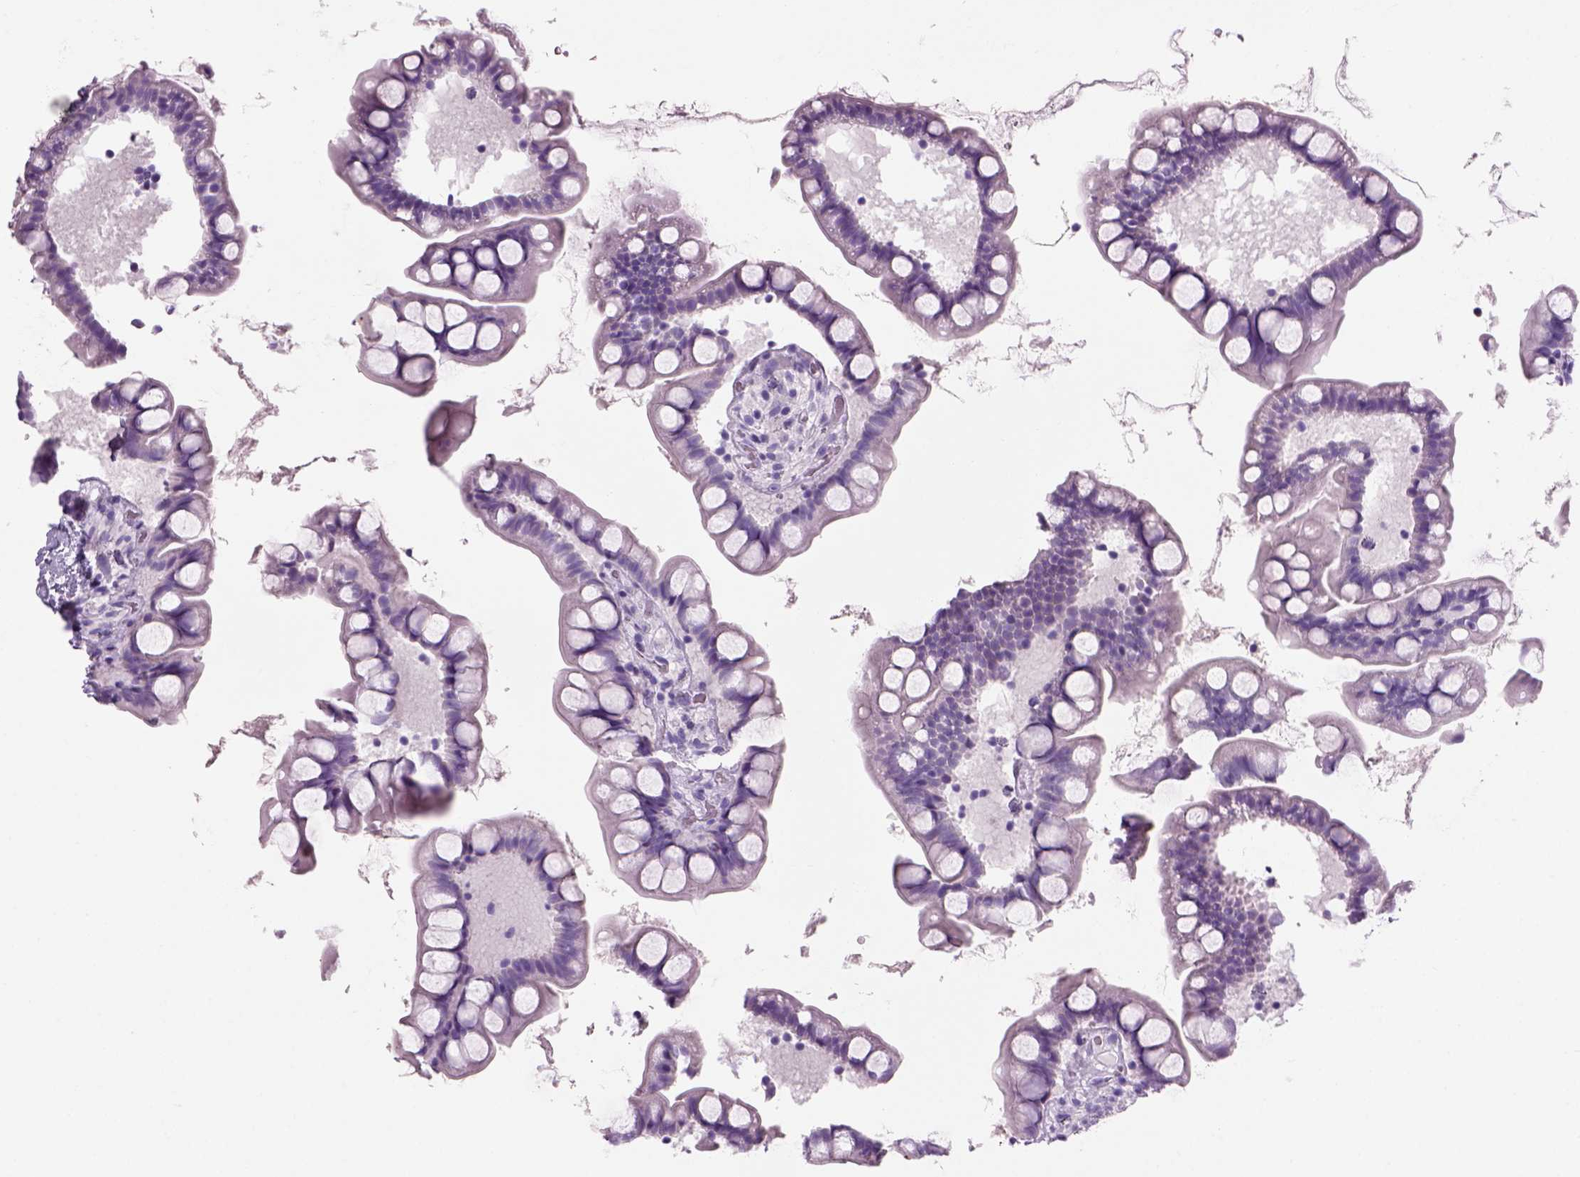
{"staining": {"intensity": "negative", "quantity": "none", "location": "none"}, "tissue": "small intestine", "cell_type": "Glandular cells", "image_type": "normal", "snomed": [{"axis": "morphology", "description": "Normal tissue, NOS"}, {"axis": "topography", "description": "Small intestine"}], "caption": "The image exhibits no significant expression in glandular cells of small intestine.", "gene": "MZB1", "patient": {"sex": "male", "age": 70}}